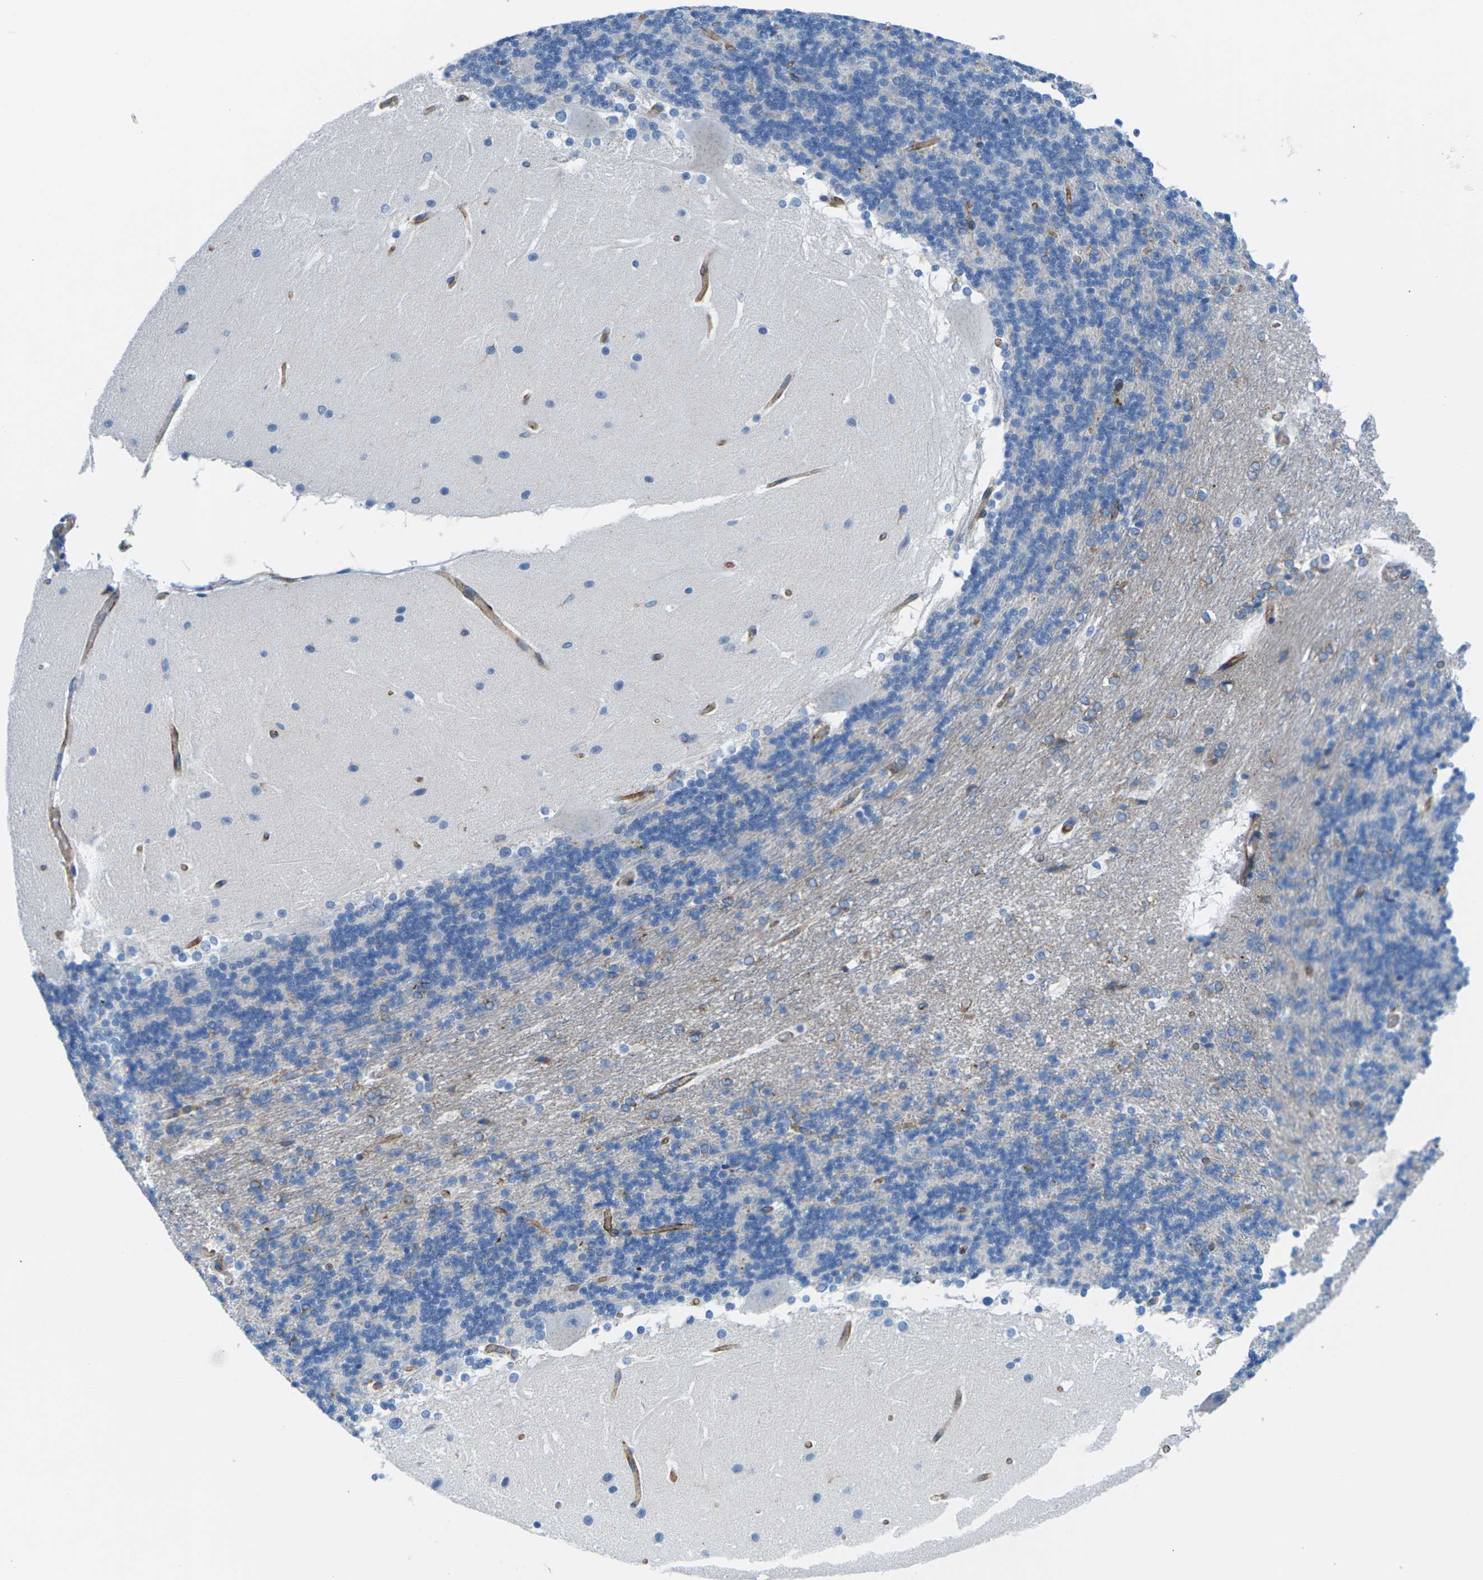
{"staining": {"intensity": "negative", "quantity": "none", "location": "none"}, "tissue": "cerebellum", "cell_type": "Cells in granular layer", "image_type": "normal", "snomed": [{"axis": "morphology", "description": "Normal tissue, NOS"}, {"axis": "topography", "description": "Cerebellum"}], "caption": "This is a photomicrograph of immunohistochemistry staining of benign cerebellum, which shows no positivity in cells in granular layer. (DAB (3,3'-diaminobenzidine) IHC, high magnification).", "gene": "SYNGR2", "patient": {"sex": "female", "age": 19}}